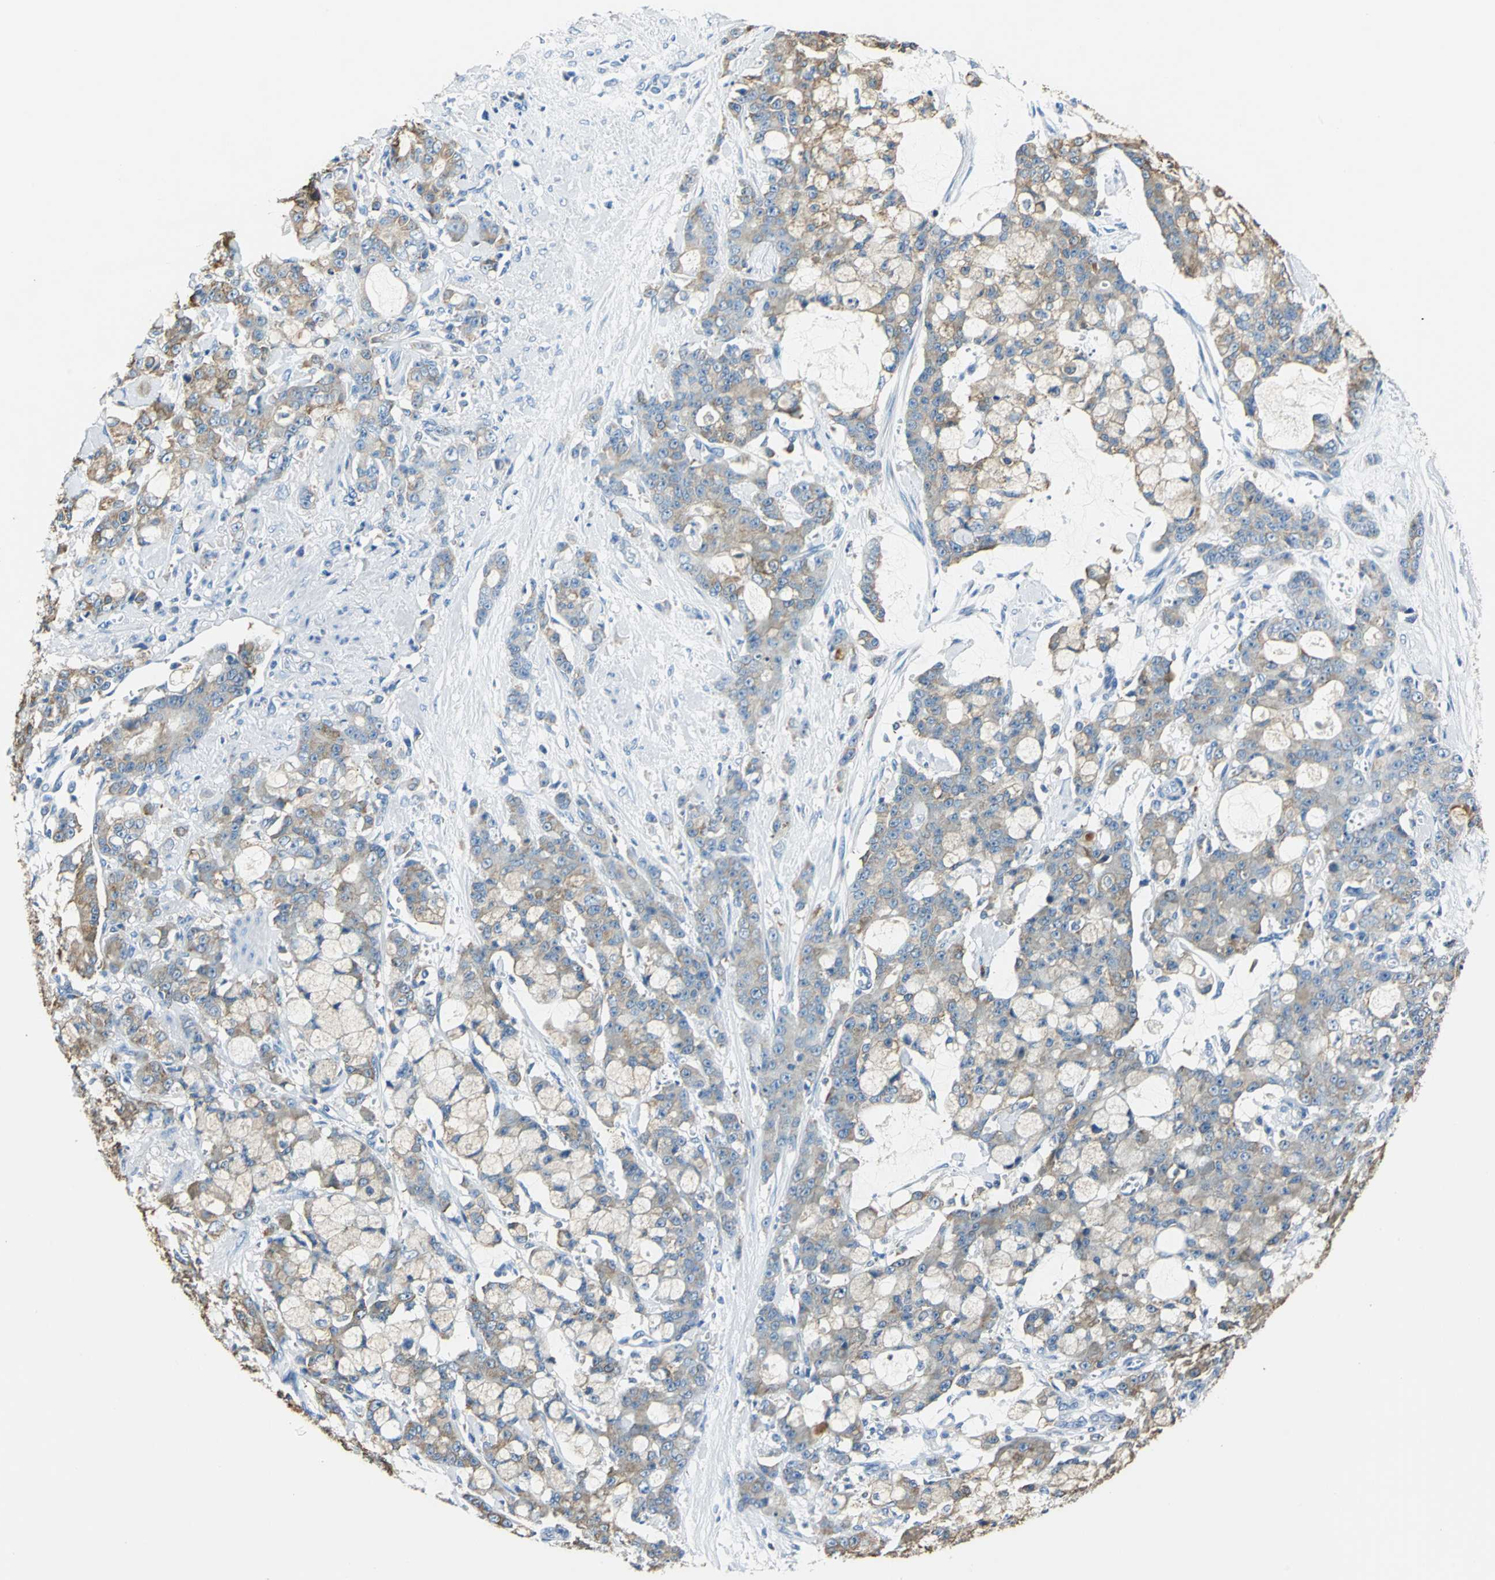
{"staining": {"intensity": "moderate", "quantity": ">75%", "location": "cytoplasmic/membranous"}, "tissue": "pancreatic cancer", "cell_type": "Tumor cells", "image_type": "cancer", "snomed": [{"axis": "morphology", "description": "Adenocarcinoma, NOS"}, {"axis": "topography", "description": "Pancreas"}], "caption": "About >75% of tumor cells in human adenocarcinoma (pancreatic) exhibit moderate cytoplasmic/membranous protein positivity as visualized by brown immunohistochemical staining.", "gene": "SEPTIN6", "patient": {"sex": "female", "age": 73}}